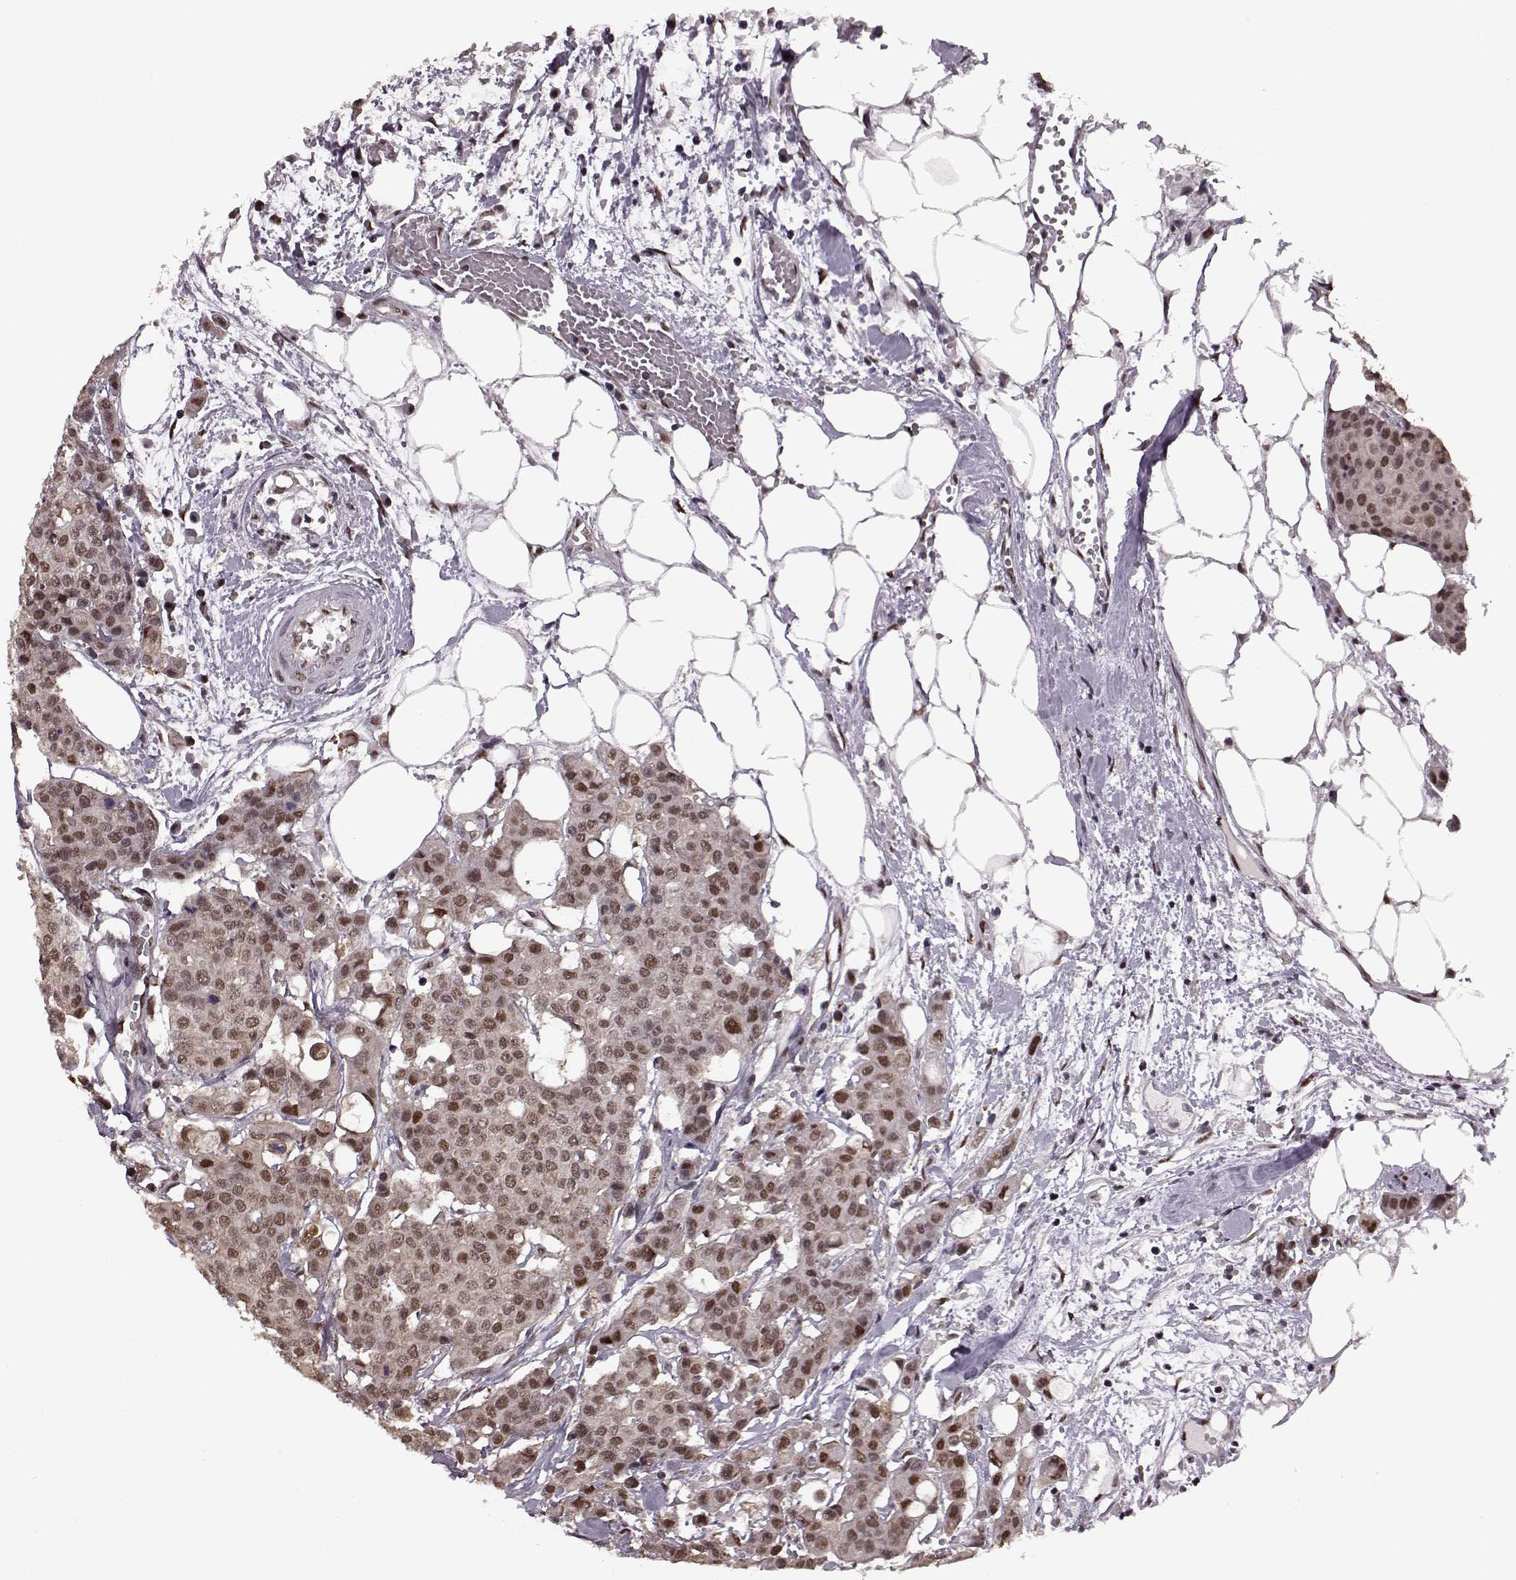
{"staining": {"intensity": "moderate", "quantity": ">75%", "location": "nuclear"}, "tissue": "carcinoid", "cell_type": "Tumor cells", "image_type": "cancer", "snomed": [{"axis": "morphology", "description": "Carcinoid, malignant, NOS"}, {"axis": "topography", "description": "Colon"}], "caption": "A brown stain highlights moderate nuclear expression of a protein in human carcinoid tumor cells. The protein of interest is shown in brown color, while the nuclei are stained blue.", "gene": "FTO", "patient": {"sex": "male", "age": 81}}